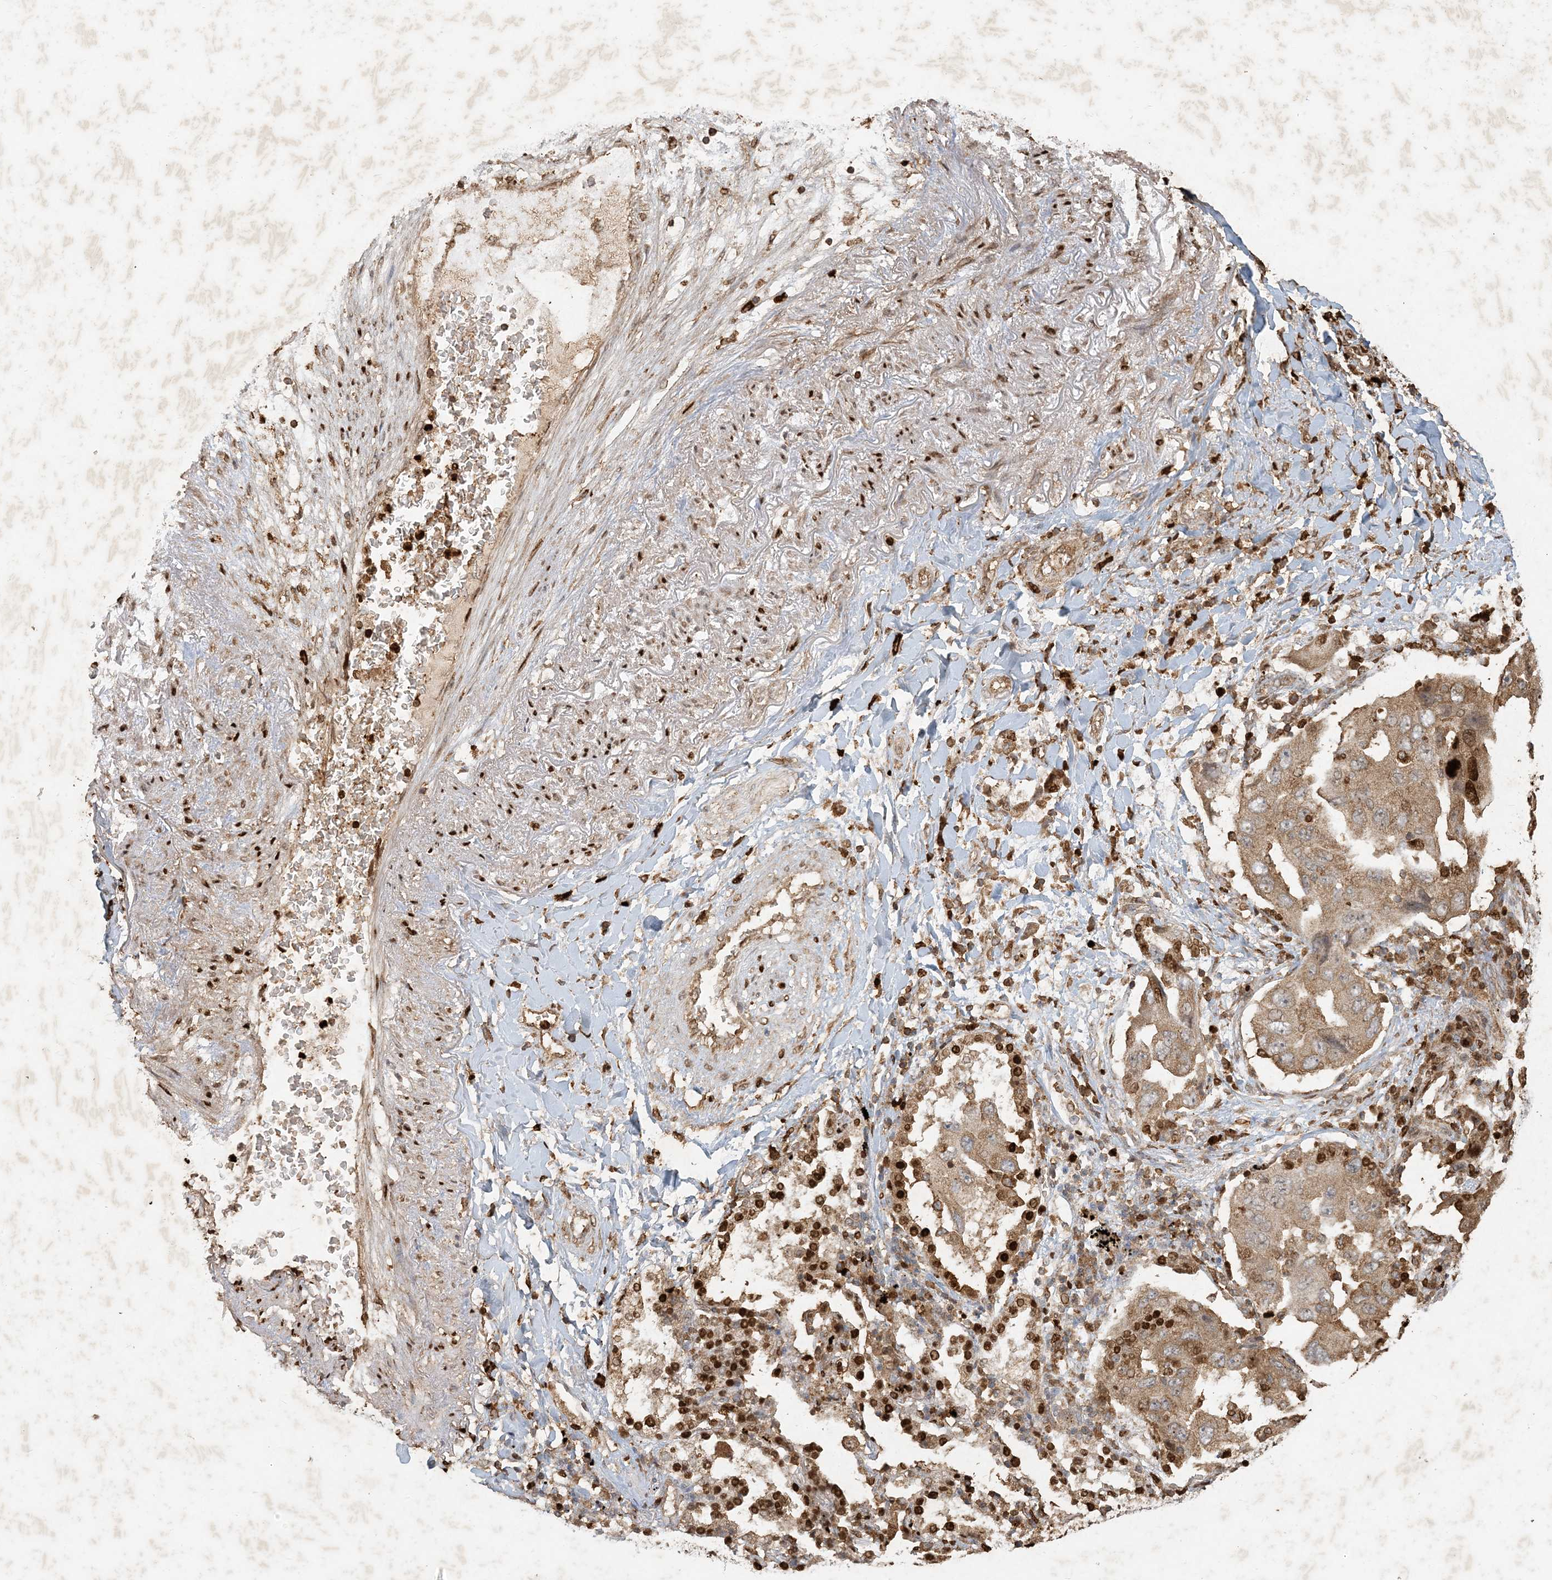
{"staining": {"intensity": "moderate", "quantity": ">75%", "location": "cytoplasmic/membranous"}, "tissue": "lung cancer", "cell_type": "Tumor cells", "image_type": "cancer", "snomed": [{"axis": "morphology", "description": "Adenocarcinoma, NOS"}, {"axis": "topography", "description": "Lung"}], "caption": "Protein expression by IHC shows moderate cytoplasmic/membranous expression in approximately >75% of tumor cells in adenocarcinoma (lung). (DAB = brown stain, brightfield microscopy at high magnification).", "gene": "MCOLN1", "patient": {"sex": "female", "age": 65}}